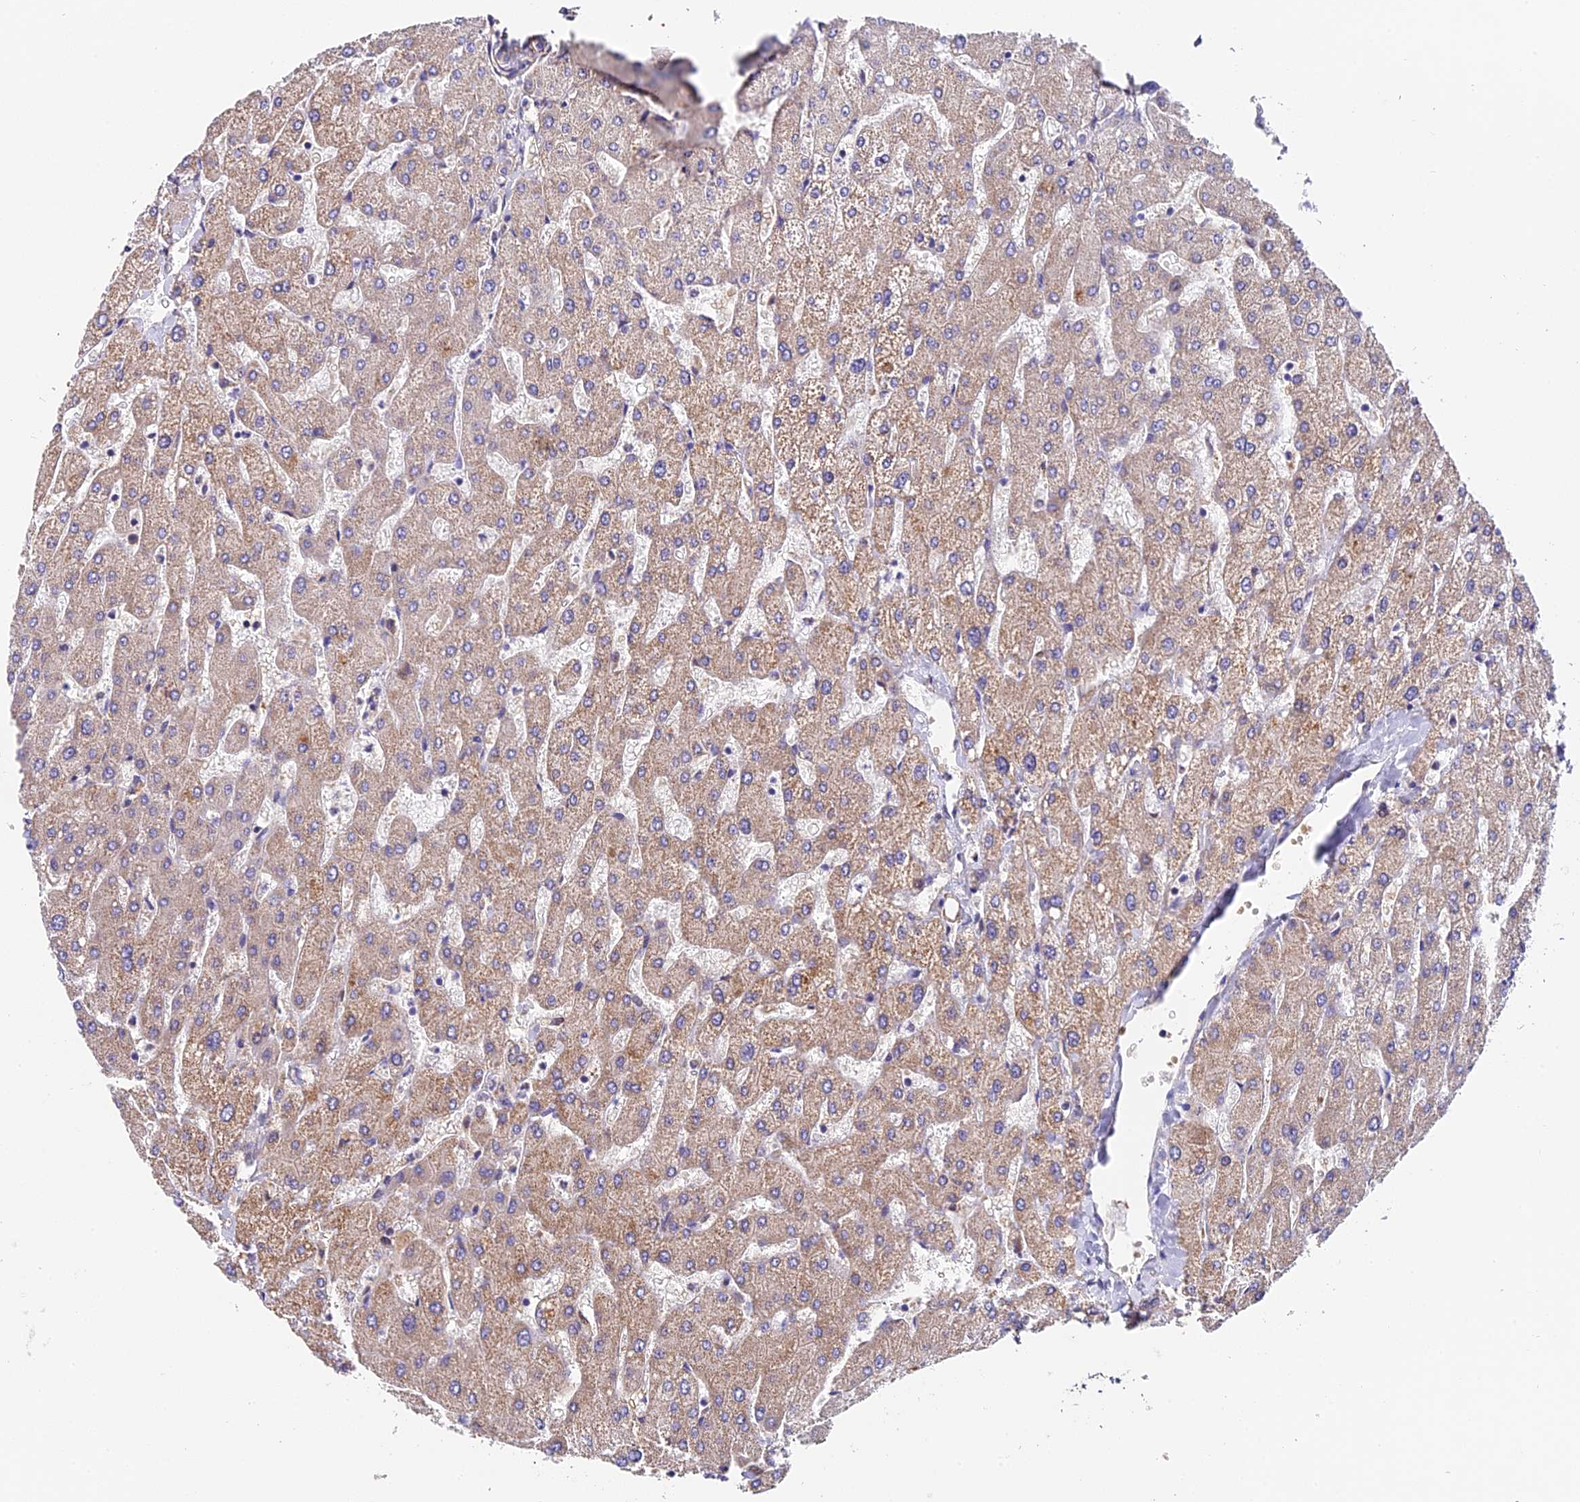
{"staining": {"intensity": "weak", "quantity": "<25%", "location": "cytoplasmic/membranous"}, "tissue": "liver", "cell_type": "Cholangiocytes", "image_type": "normal", "snomed": [{"axis": "morphology", "description": "Normal tissue, NOS"}, {"axis": "topography", "description": "Liver"}], "caption": "This is a histopathology image of immunohistochemistry staining of normal liver, which shows no expression in cholangiocytes. (DAB immunohistochemistry (IHC), high magnification).", "gene": "TRMT1", "patient": {"sex": "male", "age": 55}}